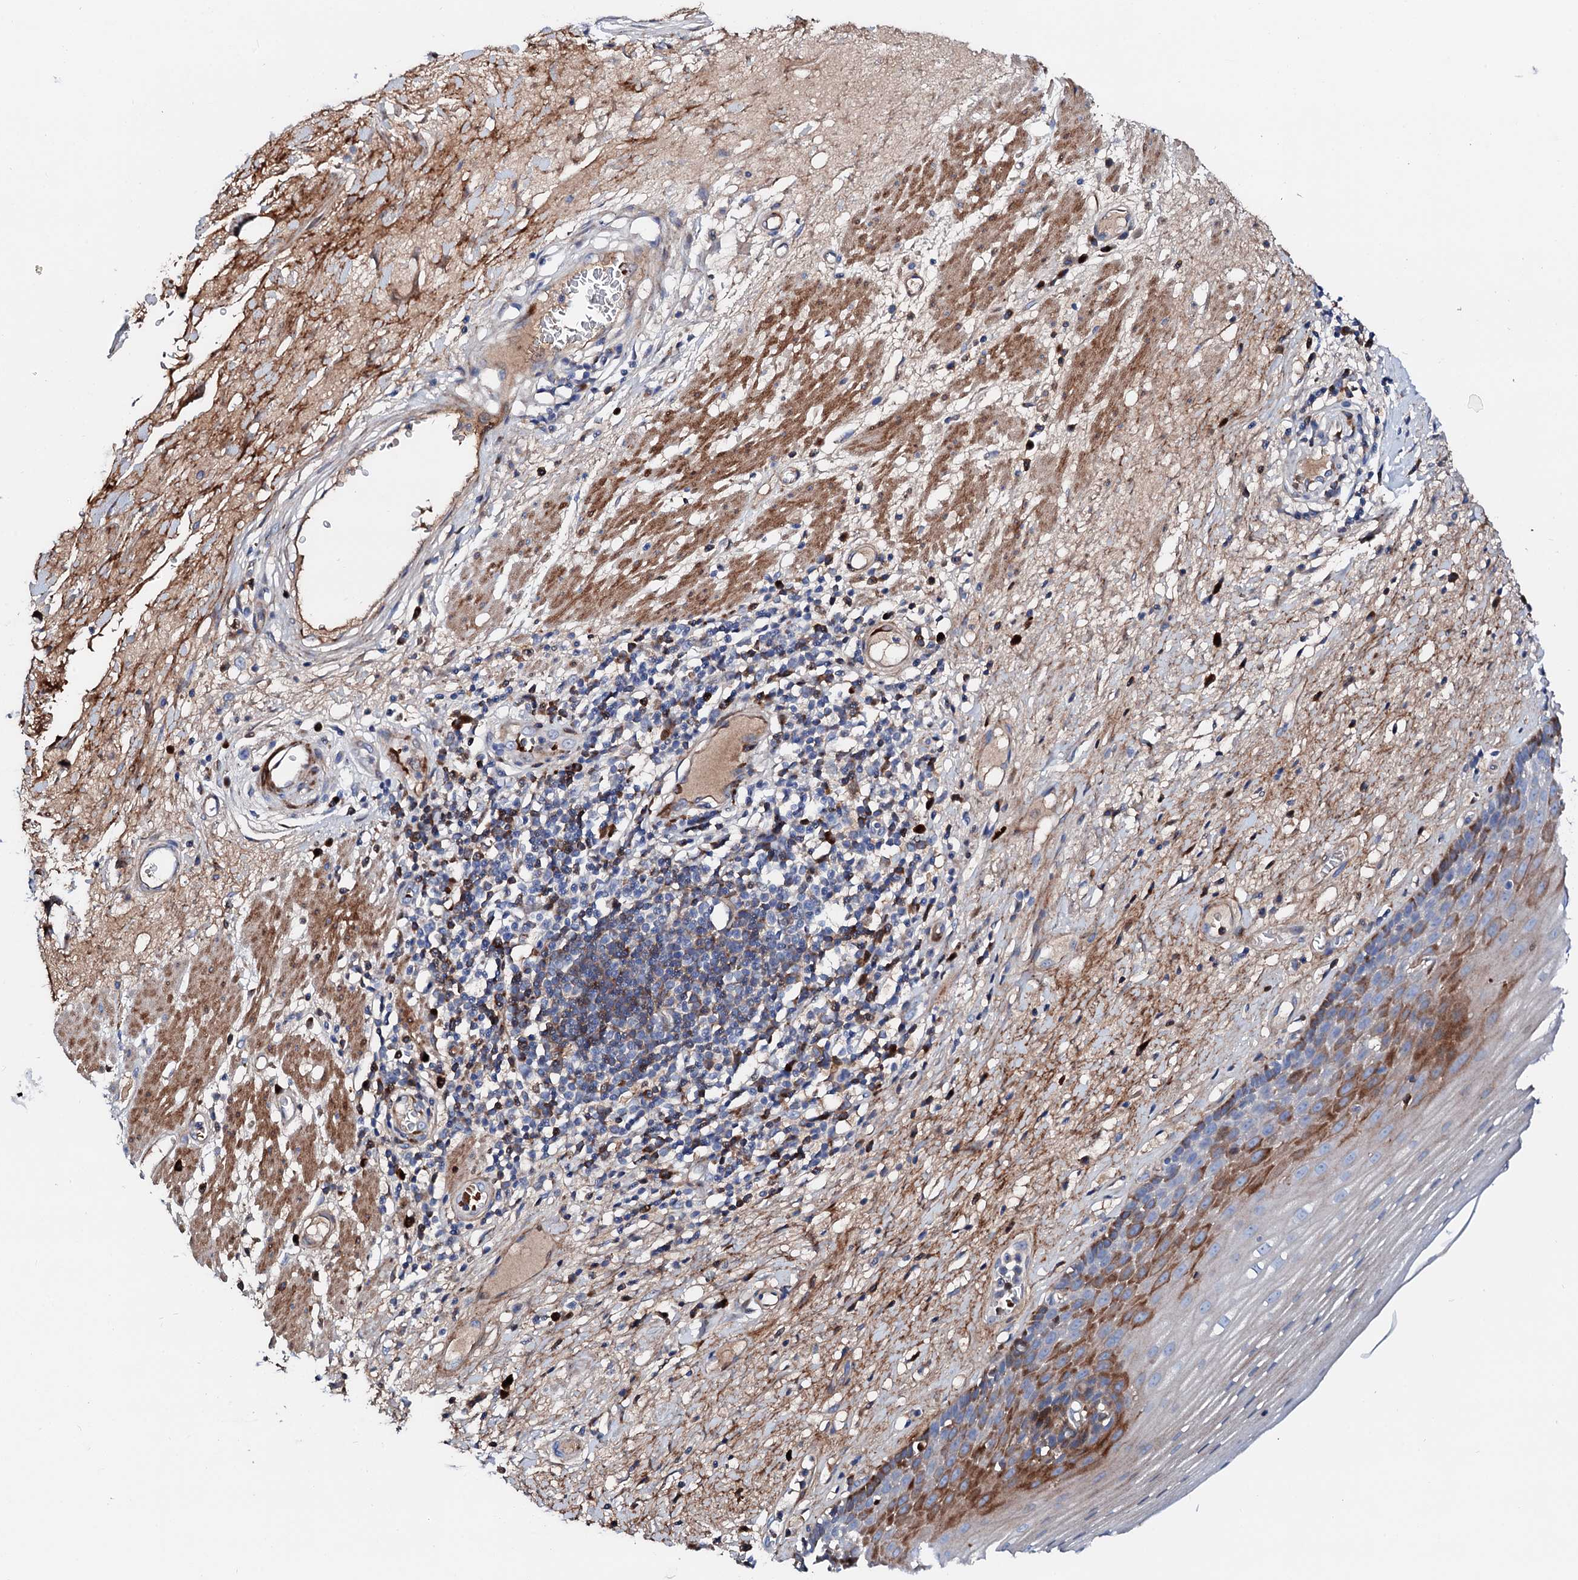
{"staining": {"intensity": "moderate", "quantity": "<25%", "location": "cytoplasmic/membranous"}, "tissue": "esophagus", "cell_type": "Squamous epithelial cells", "image_type": "normal", "snomed": [{"axis": "morphology", "description": "Normal tissue, NOS"}, {"axis": "topography", "description": "Esophagus"}], "caption": "A micrograph showing moderate cytoplasmic/membranous expression in about <25% of squamous epithelial cells in normal esophagus, as visualized by brown immunohistochemical staining.", "gene": "SLC10A7", "patient": {"sex": "male", "age": 62}}